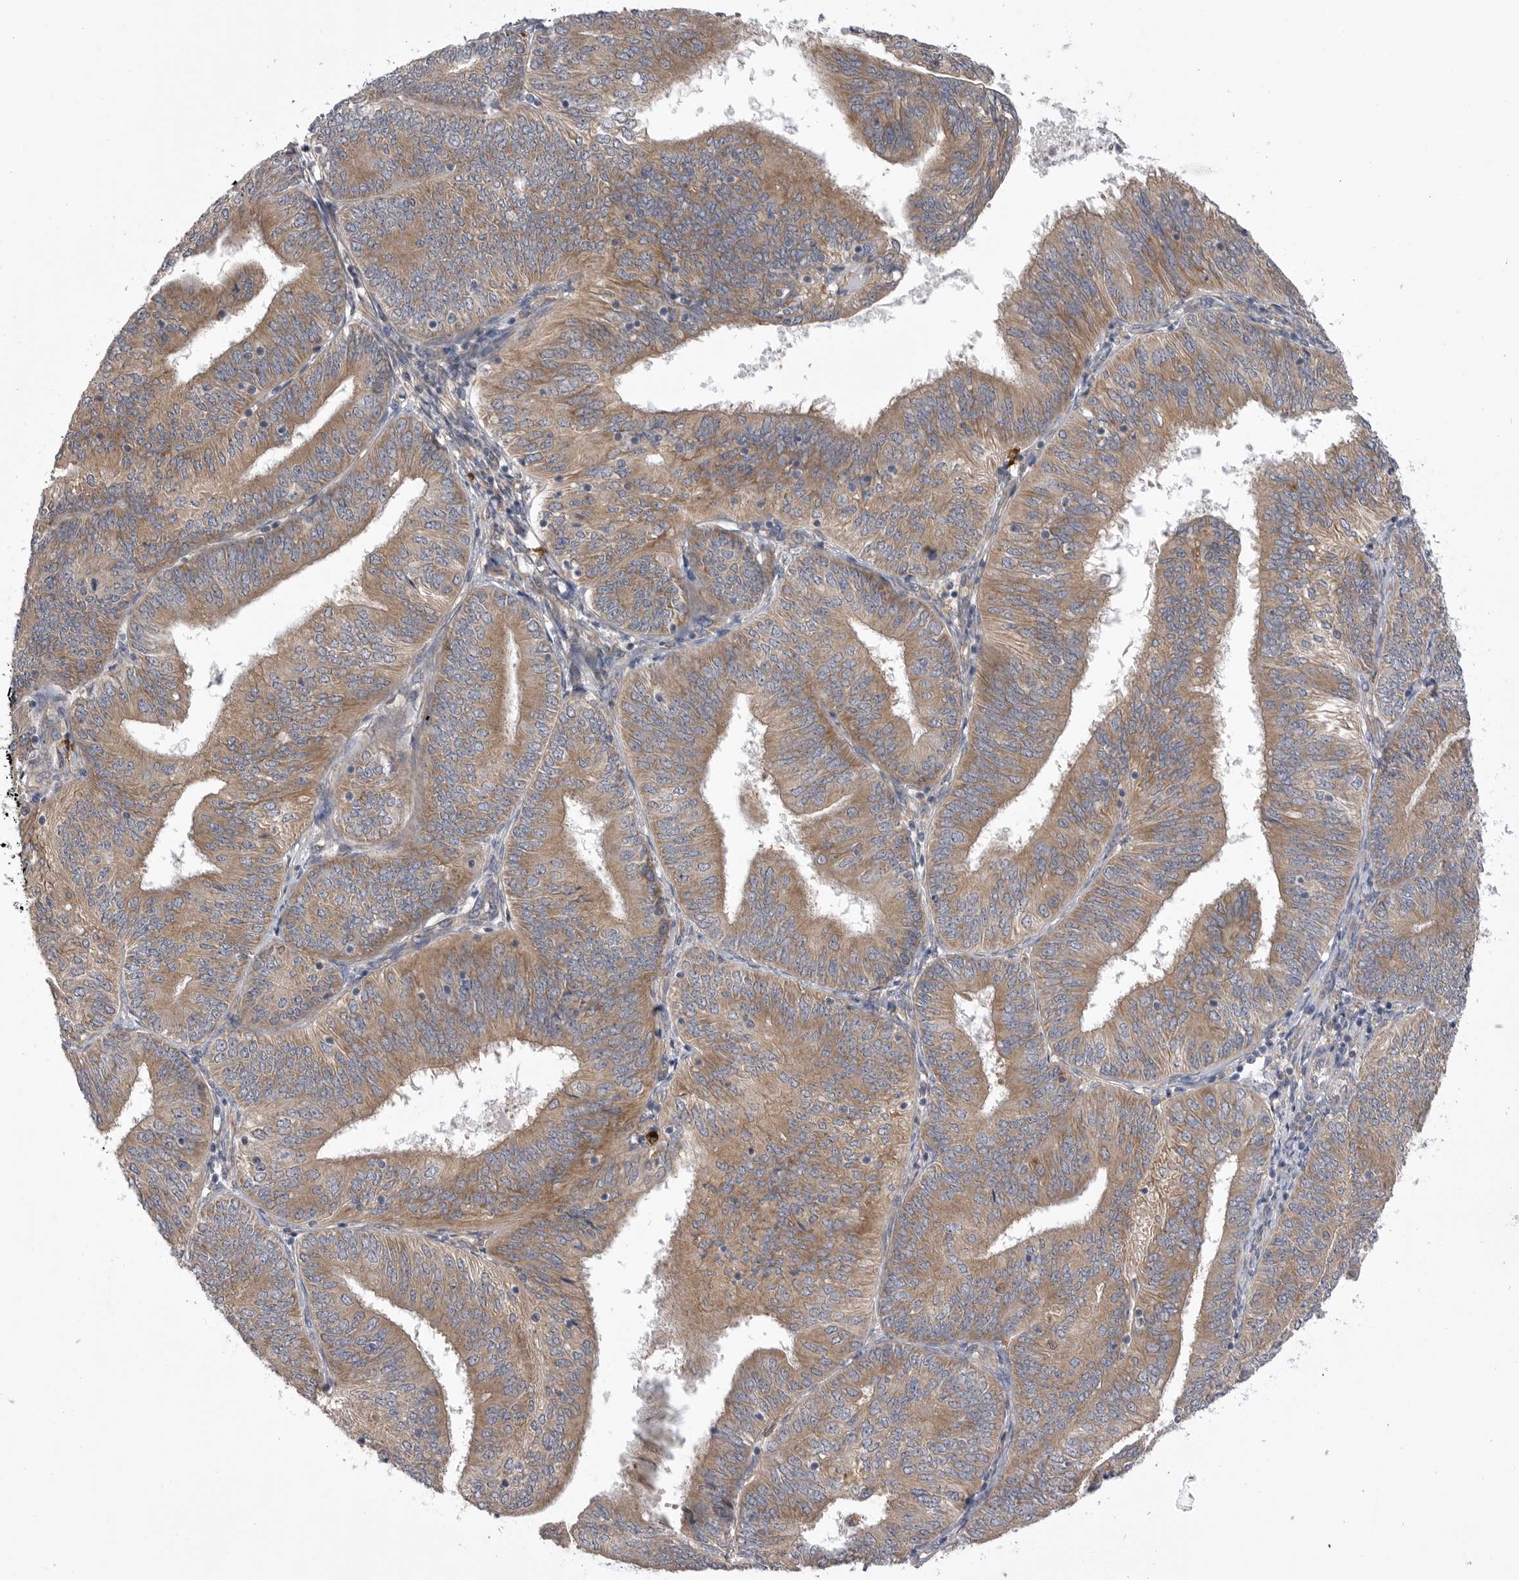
{"staining": {"intensity": "moderate", "quantity": ">75%", "location": "cytoplasmic/membranous"}, "tissue": "endometrial cancer", "cell_type": "Tumor cells", "image_type": "cancer", "snomed": [{"axis": "morphology", "description": "Adenocarcinoma, NOS"}, {"axis": "topography", "description": "Endometrium"}], "caption": "Immunohistochemistry (IHC) (DAB) staining of human endometrial cancer displays moderate cytoplasmic/membranous protein staining in about >75% of tumor cells.", "gene": "VAC14", "patient": {"sex": "female", "age": 58}}